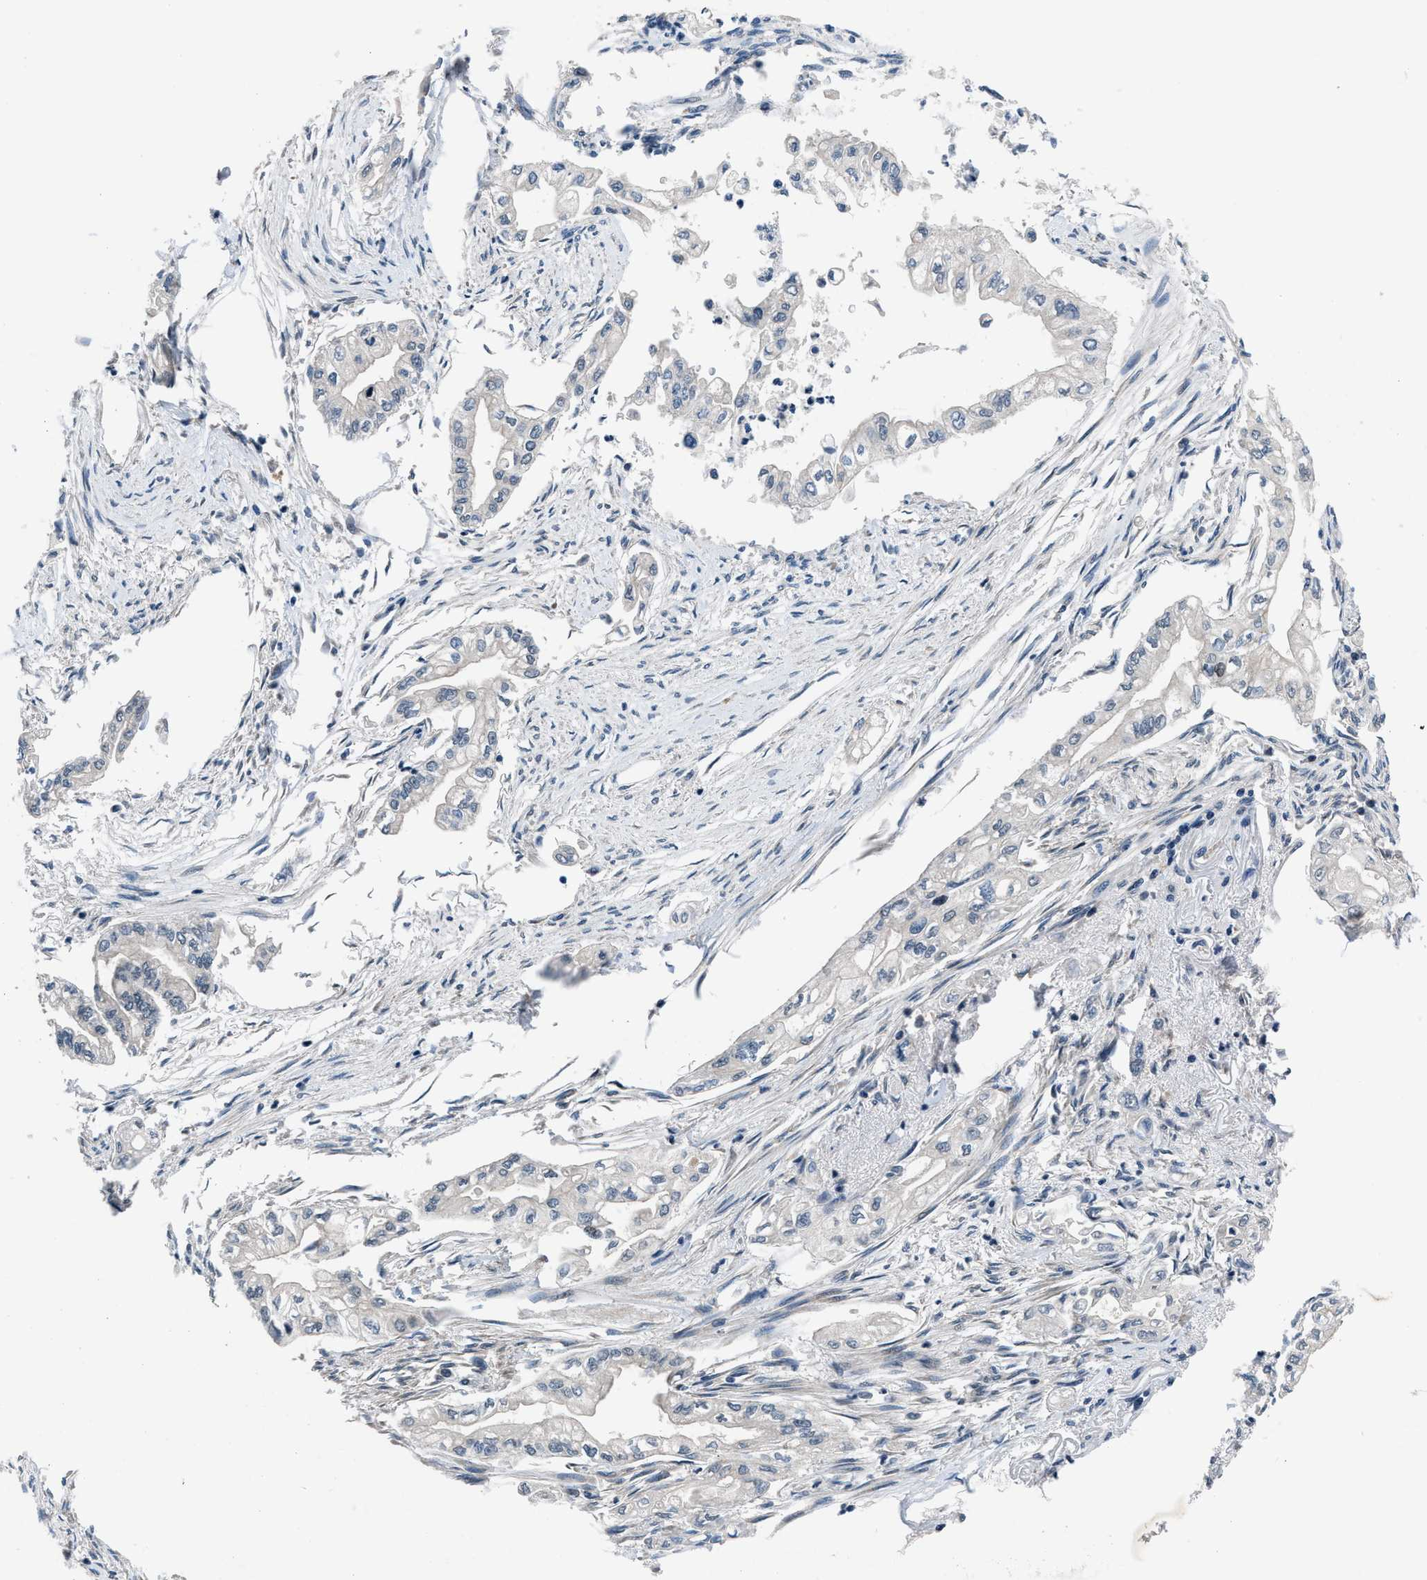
{"staining": {"intensity": "negative", "quantity": "none", "location": "none"}, "tissue": "pancreatic cancer", "cell_type": "Tumor cells", "image_type": "cancer", "snomed": [{"axis": "morphology", "description": "Normal tissue, NOS"}, {"axis": "topography", "description": "Pancreas"}], "caption": "Tumor cells are negative for protein expression in human pancreatic cancer.", "gene": "SETD5", "patient": {"sex": "male", "age": 42}}